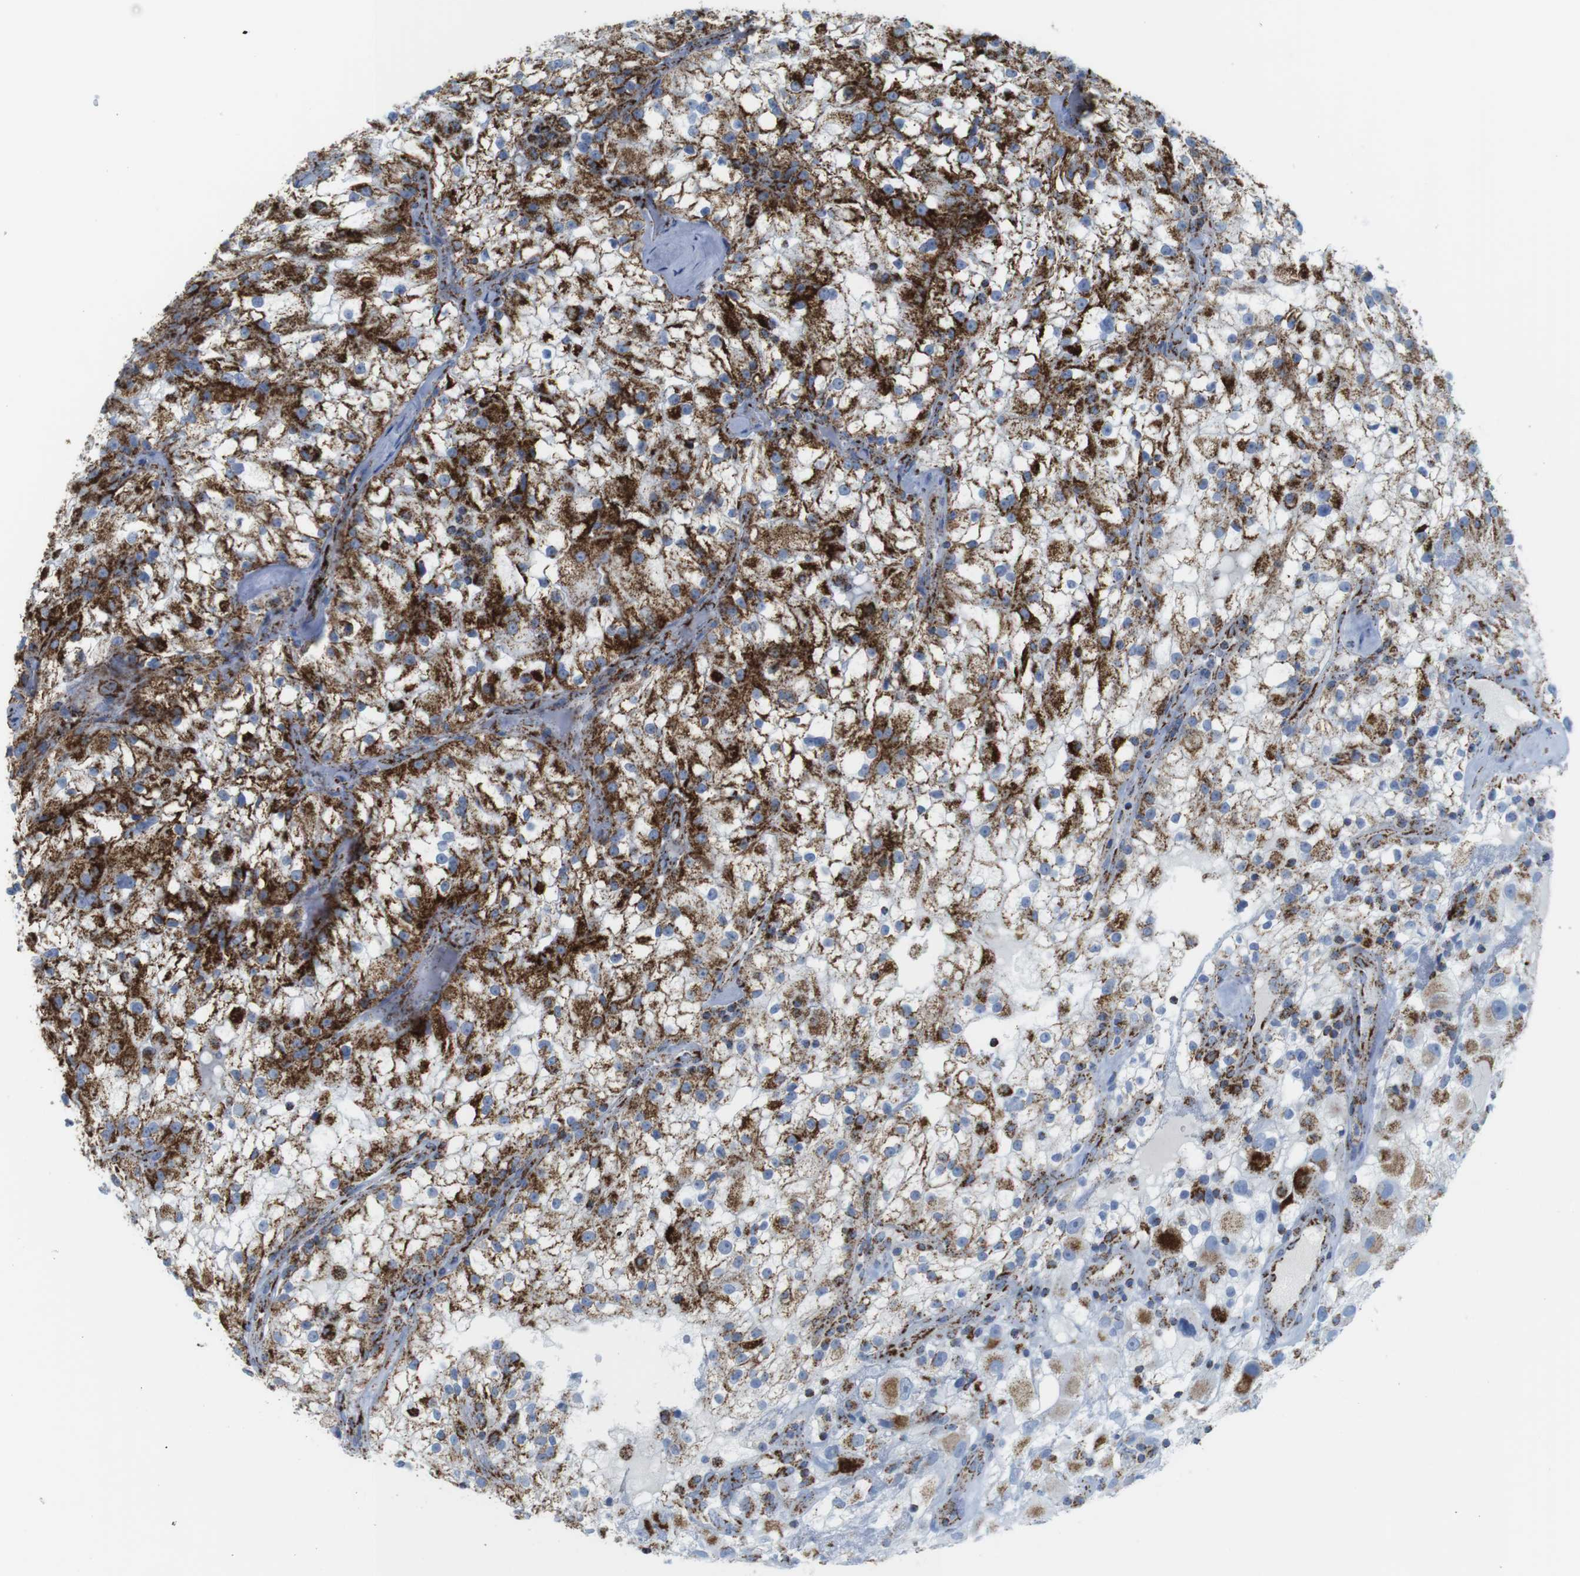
{"staining": {"intensity": "strong", "quantity": ">75%", "location": "cytoplasmic/membranous"}, "tissue": "renal cancer", "cell_type": "Tumor cells", "image_type": "cancer", "snomed": [{"axis": "morphology", "description": "Adenocarcinoma, NOS"}, {"axis": "topography", "description": "Kidney"}], "caption": "Brown immunohistochemical staining in renal adenocarcinoma displays strong cytoplasmic/membranous positivity in about >75% of tumor cells.", "gene": "ATP5PO", "patient": {"sex": "female", "age": 52}}